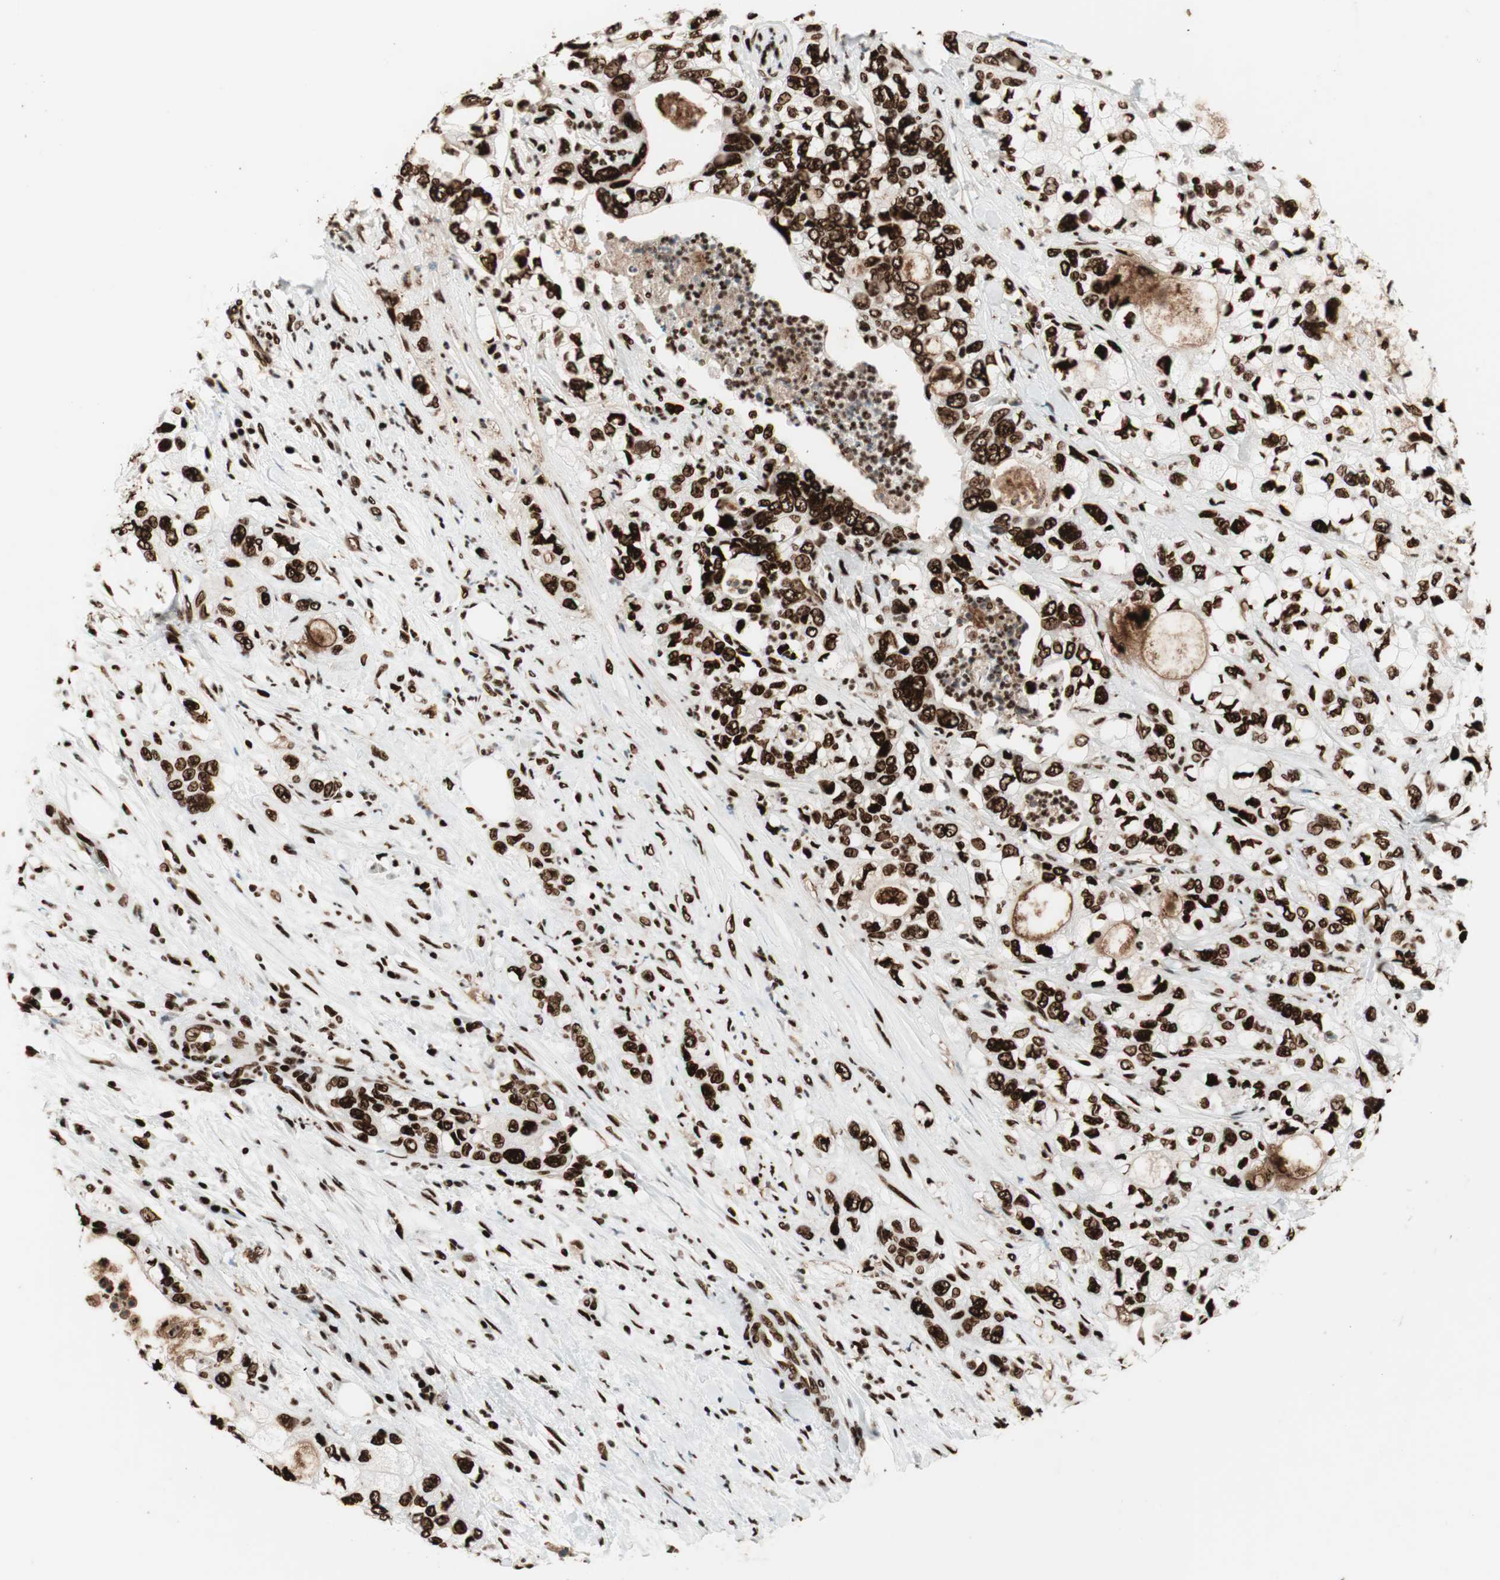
{"staining": {"intensity": "strong", "quantity": ">75%", "location": "nuclear"}, "tissue": "pancreatic cancer", "cell_type": "Tumor cells", "image_type": "cancer", "snomed": [{"axis": "morphology", "description": "Adenocarcinoma, NOS"}, {"axis": "topography", "description": "Pancreas"}], "caption": "Pancreatic adenocarcinoma stained for a protein reveals strong nuclear positivity in tumor cells.", "gene": "PSME3", "patient": {"sex": "male", "age": 70}}